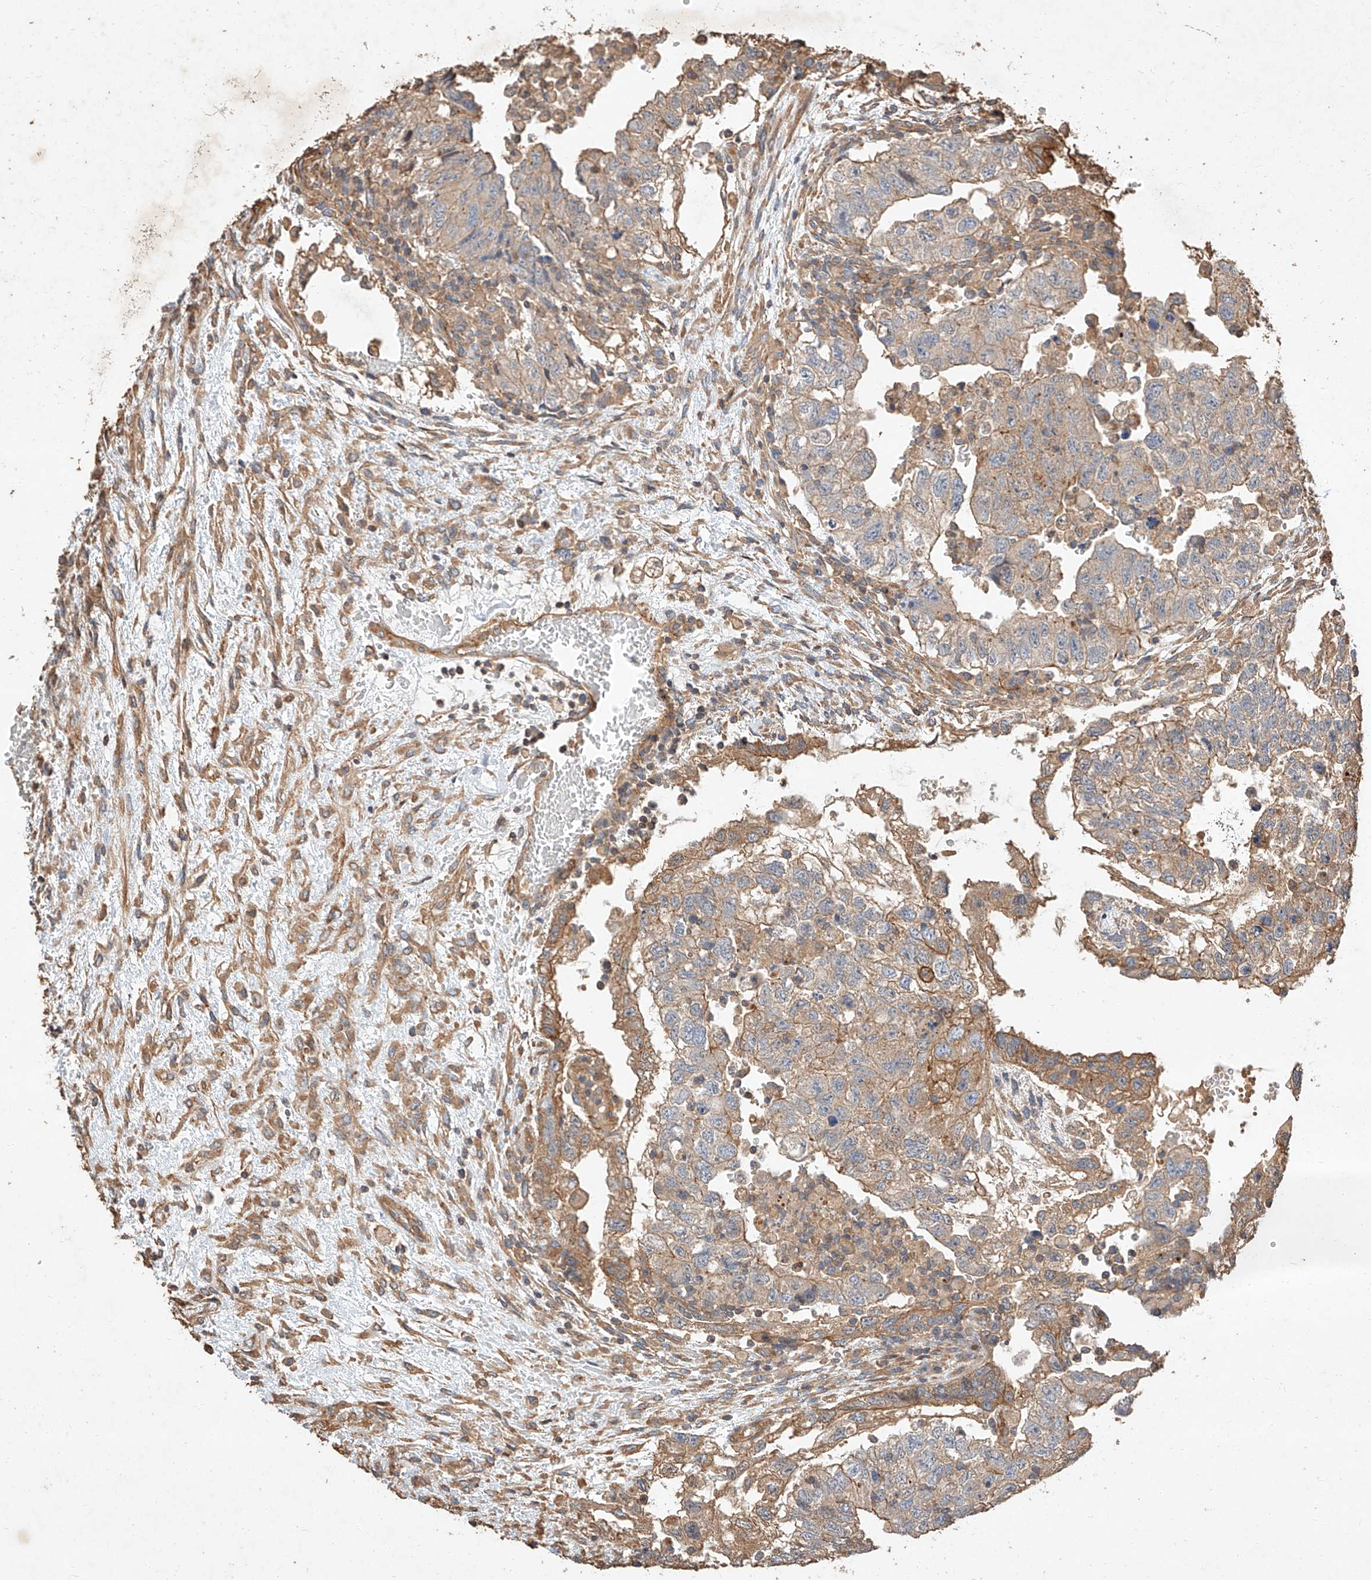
{"staining": {"intensity": "moderate", "quantity": ">75%", "location": "cytoplasmic/membranous"}, "tissue": "testis cancer", "cell_type": "Tumor cells", "image_type": "cancer", "snomed": [{"axis": "morphology", "description": "Carcinoma, Embryonal, NOS"}, {"axis": "topography", "description": "Testis"}], "caption": "Protein staining of testis cancer (embryonal carcinoma) tissue displays moderate cytoplasmic/membranous staining in about >75% of tumor cells. Using DAB (3,3'-diaminobenzidine) (brown) and hematoxylin (blue) stains, captured at high magnification using brightfield microscopy.", "gene": "GHDC", "patient": {"sex": "male", "age": 36}}